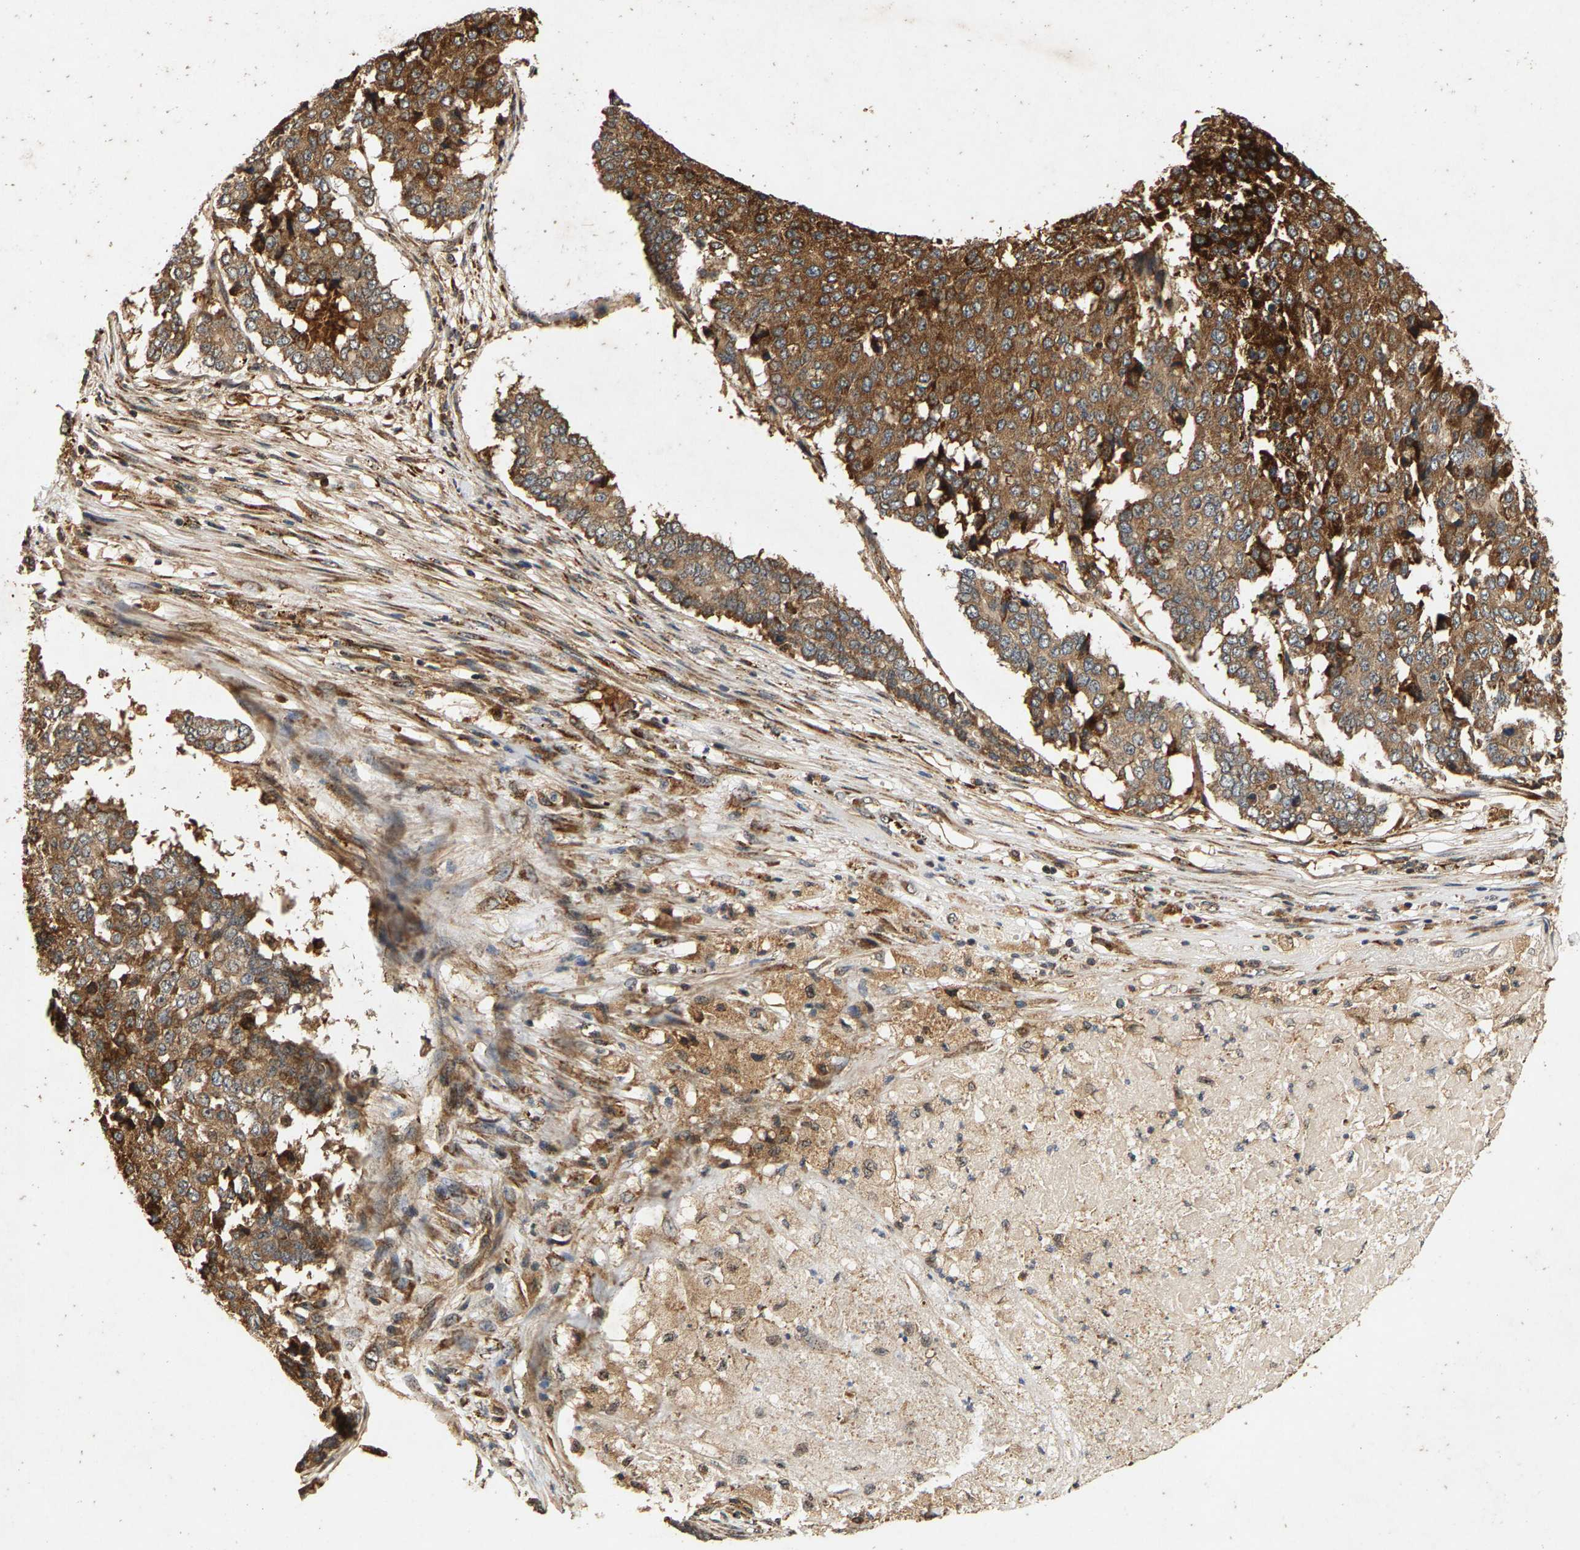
{"staining": {"intensity": "moderate", "quantity": ">75%", "location": "cytoplasmic/membranous"}, "tissue": "pancreatic cancer", "cell_type": "Tumor cells", "image_type": "cancer", "snomed": [{"axis": "morphology", "description": "Adenocarcinoma, NOS"}, {"axis": "topography", "description": "Pancreas"}], "caption": "Protein staining of adenocarcinoma (pancreatic) tissue demonstrates moderate cytoplasmic/membranous expression in about >75% of tumor cells.", "gene": "CIDEC", "patient": {"sex": "male", "age": 50}}